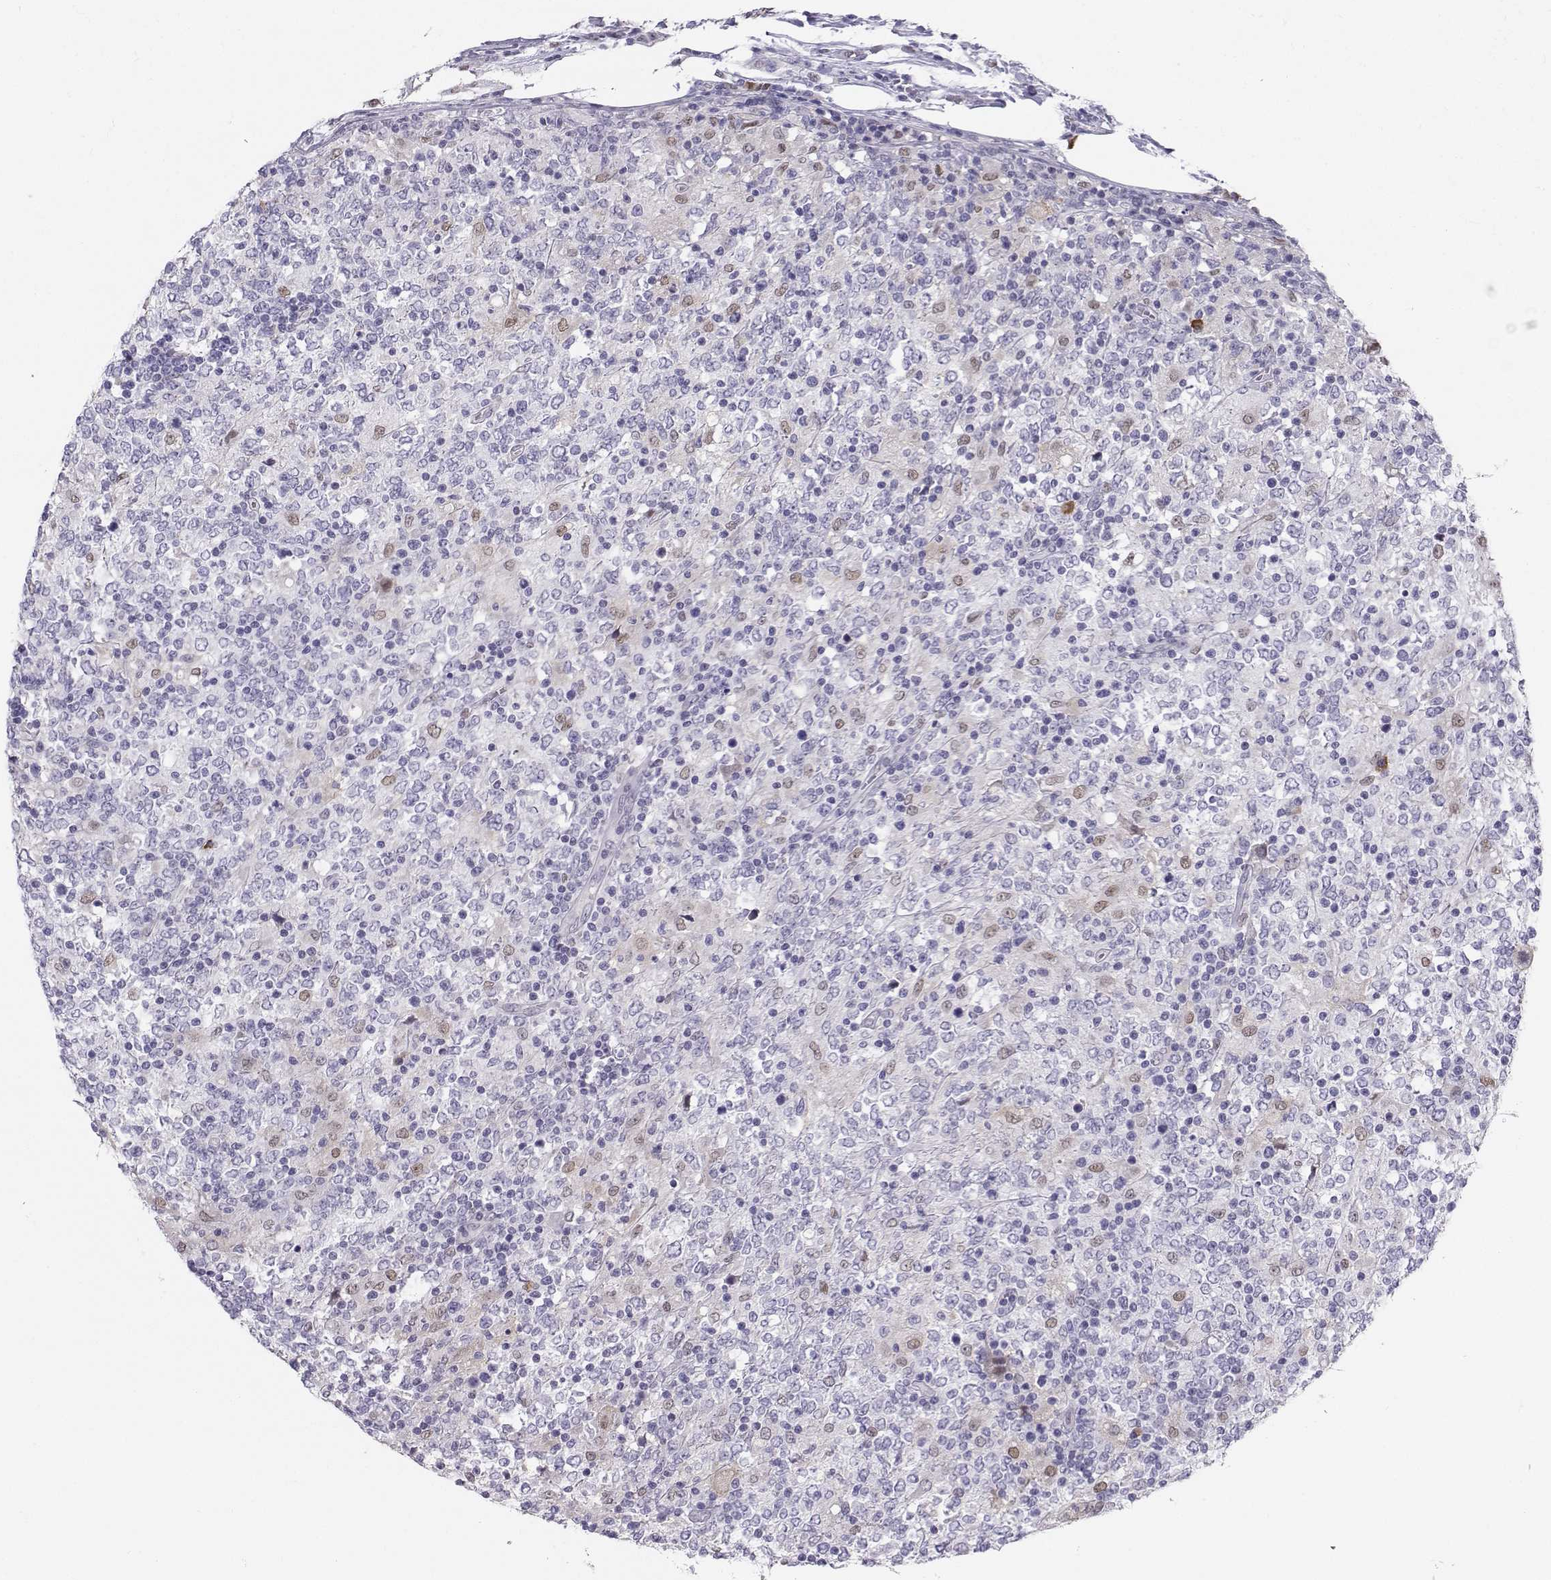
{"staining": {"intensity": "negative", "quantity": "none", "location": "none"}, "tissue": "lymphoma", "cell_type": "Tumor cells", "image_type": "cancer", "snomed": [{"axis": "morphology", "description": "Malignant lymphoma, non-Hodgkin's type, High grade"}, {"axis": "topography", "description": "Lymph node"}], "caption": "Tumor cells are negative for brown protein staining in high-grade malignant lymphoma, non-Hodgkin's type. (IHC, brightfield microscopy, high magnification).", "gene": "DCLK3", "patient": {"sex": "female", "age": 84}}